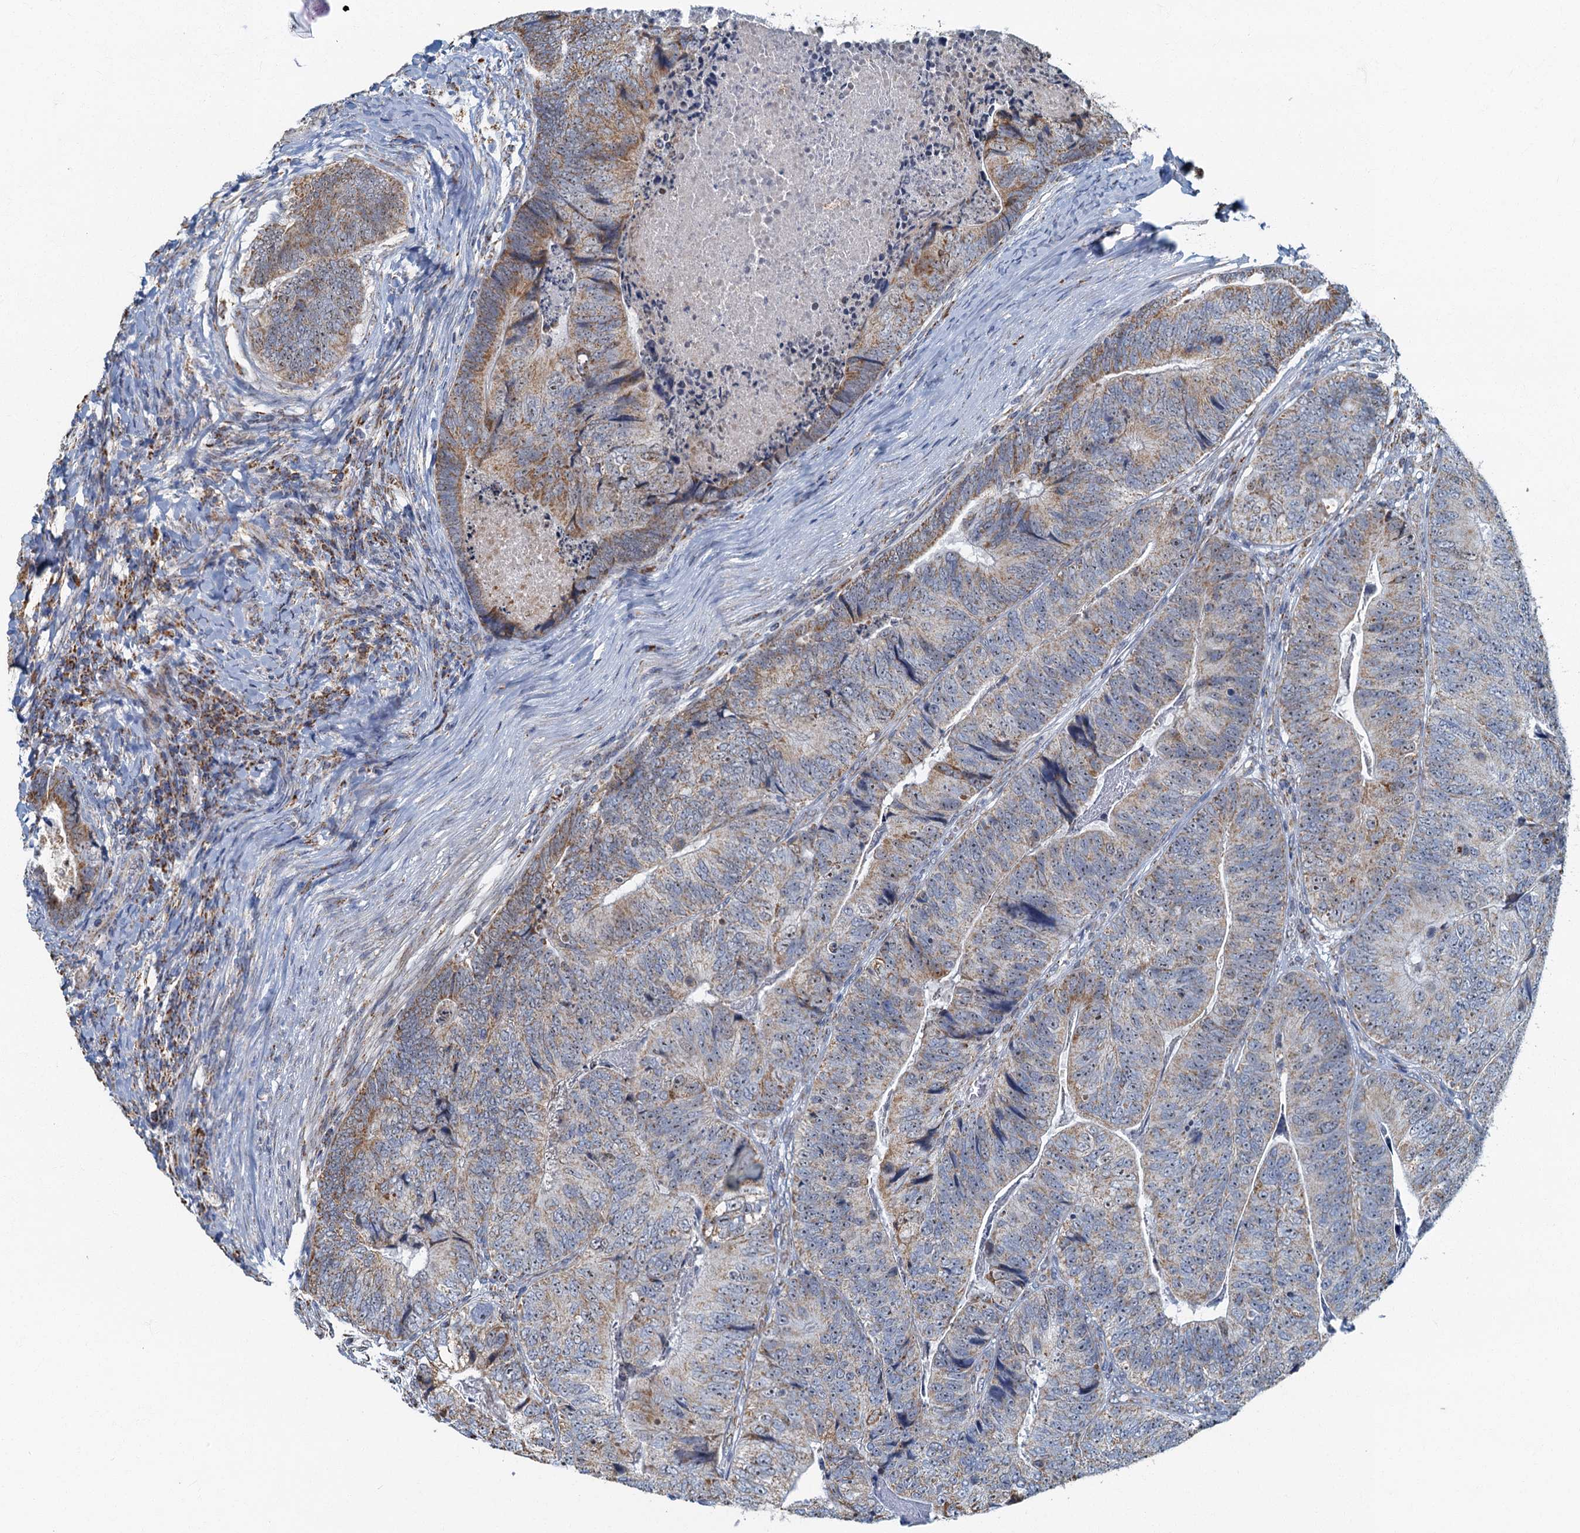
{"staining": {"intensity": "moderate", "quantity": ">75%", "location": "cytoplasmic/membranous"}, "tissue": "colorectal cancer", "cell_type": "Tumor cells", "image_type": "cancer", "snomed": [{"axis": "morphology", "description": "Adenocarcinoma, NOS"}, {"axis": "topography", "description": "Colon"}], "caption": "Immunohistochemical staining of colorectal cancer shows medium levels of moderate cytoplasmic/membranous protein staining in approximately >75% of tumor cells. (Stains: DAB (3,3'-diaminobenzidine) in brown, nuclei in blue, Microscopy: brightfield microscopy at high magnification).", "gene": "RAD9B", "patient": {"sex": "female", "age": 67}}